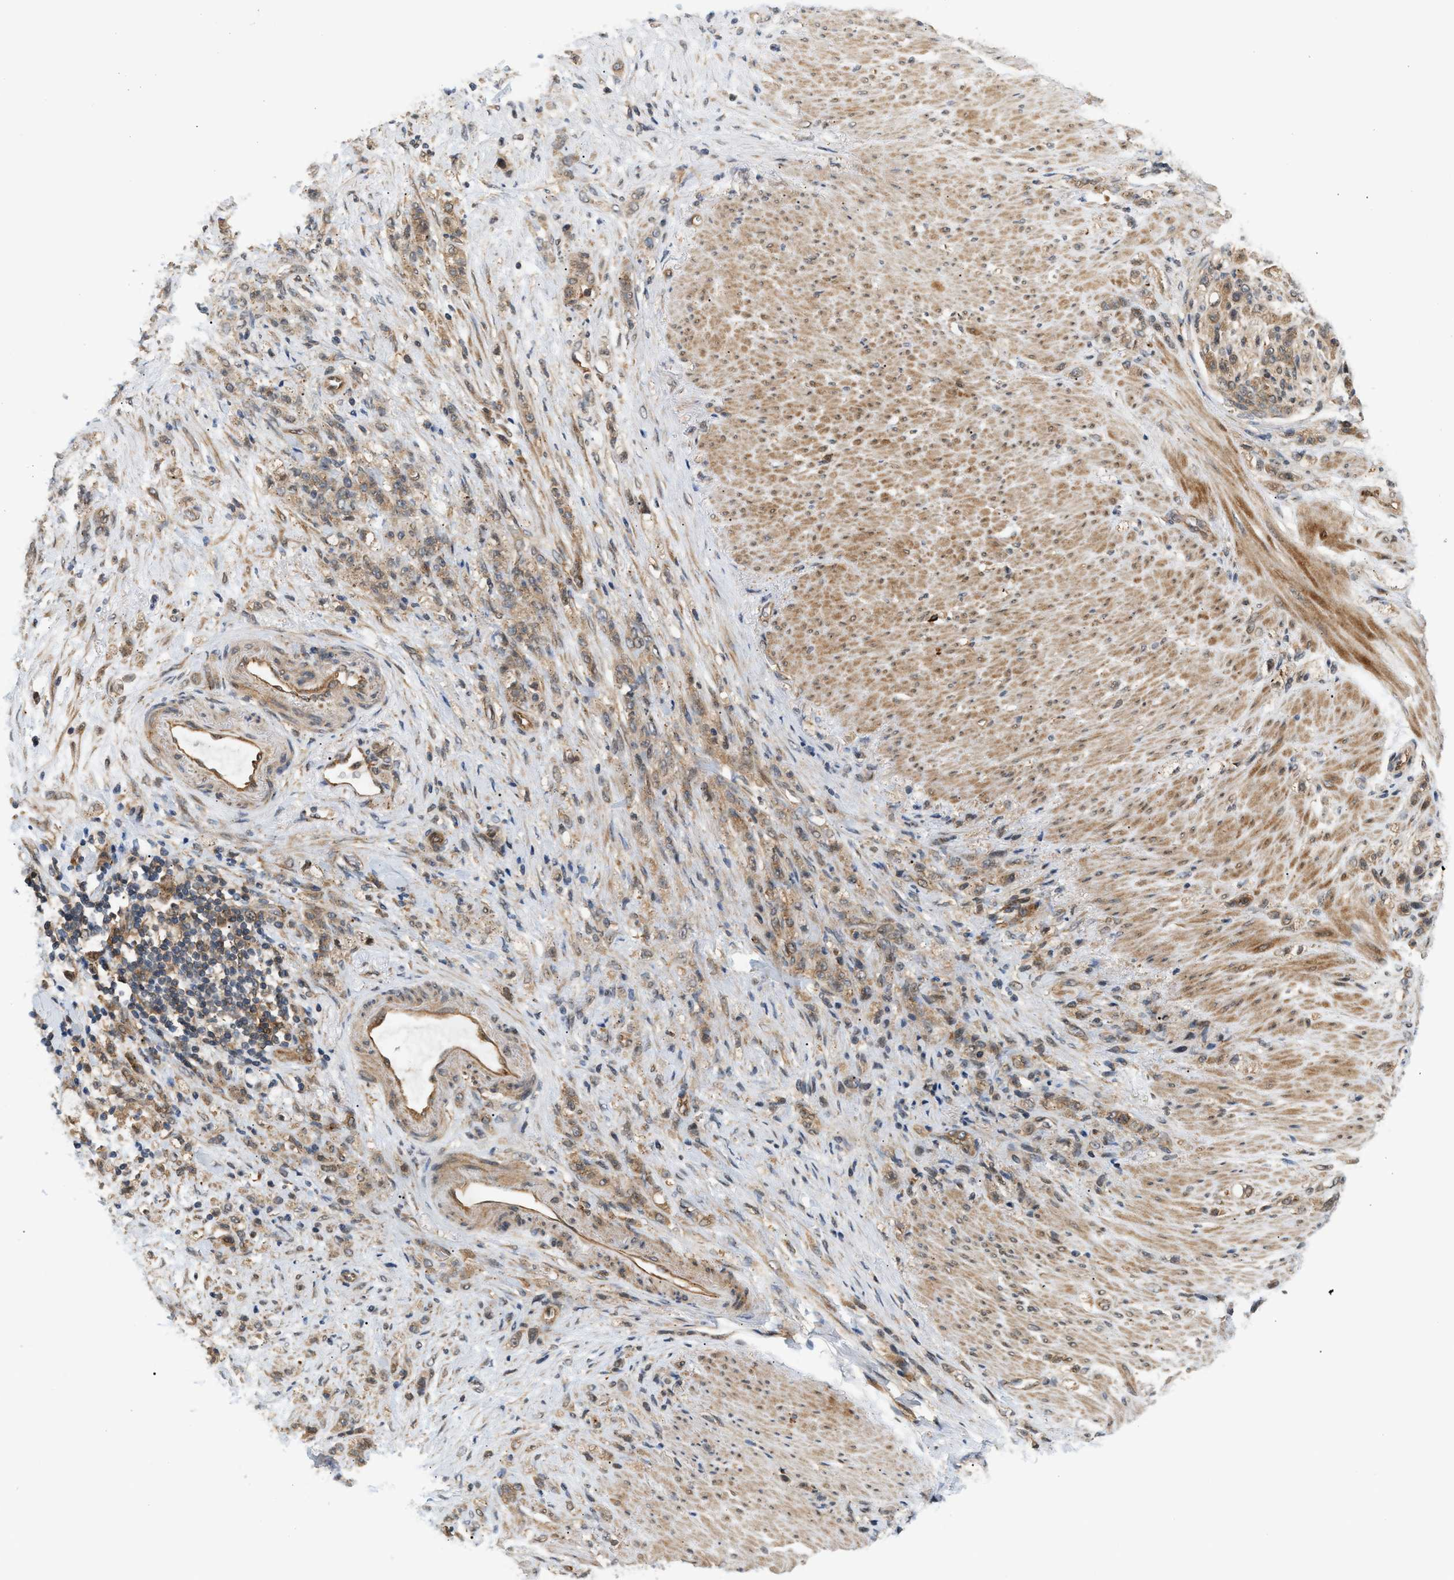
{"staining": {"intensity": "weak", "quantity": ">75%", "location": "cytoplasmic/membranous"}, "tissue": "stomach cancer", "cell_type": "Tumor cells", "image_type": "cancer", "snomed": [{"axis": "morphology", "description": "Adenocarcinoma, NOS"}, {"axis": "topography", "description": "Stomach"}], "caption": "Approximately >75% of tumor cells in human stomach adenocarcinoma exhibit weak cytoplasmic/membranous protein staining as visualized by brown immunohistochemical staining.", "gene": "MAP2K5", "patient": {"sex": "male", "age": 82}}